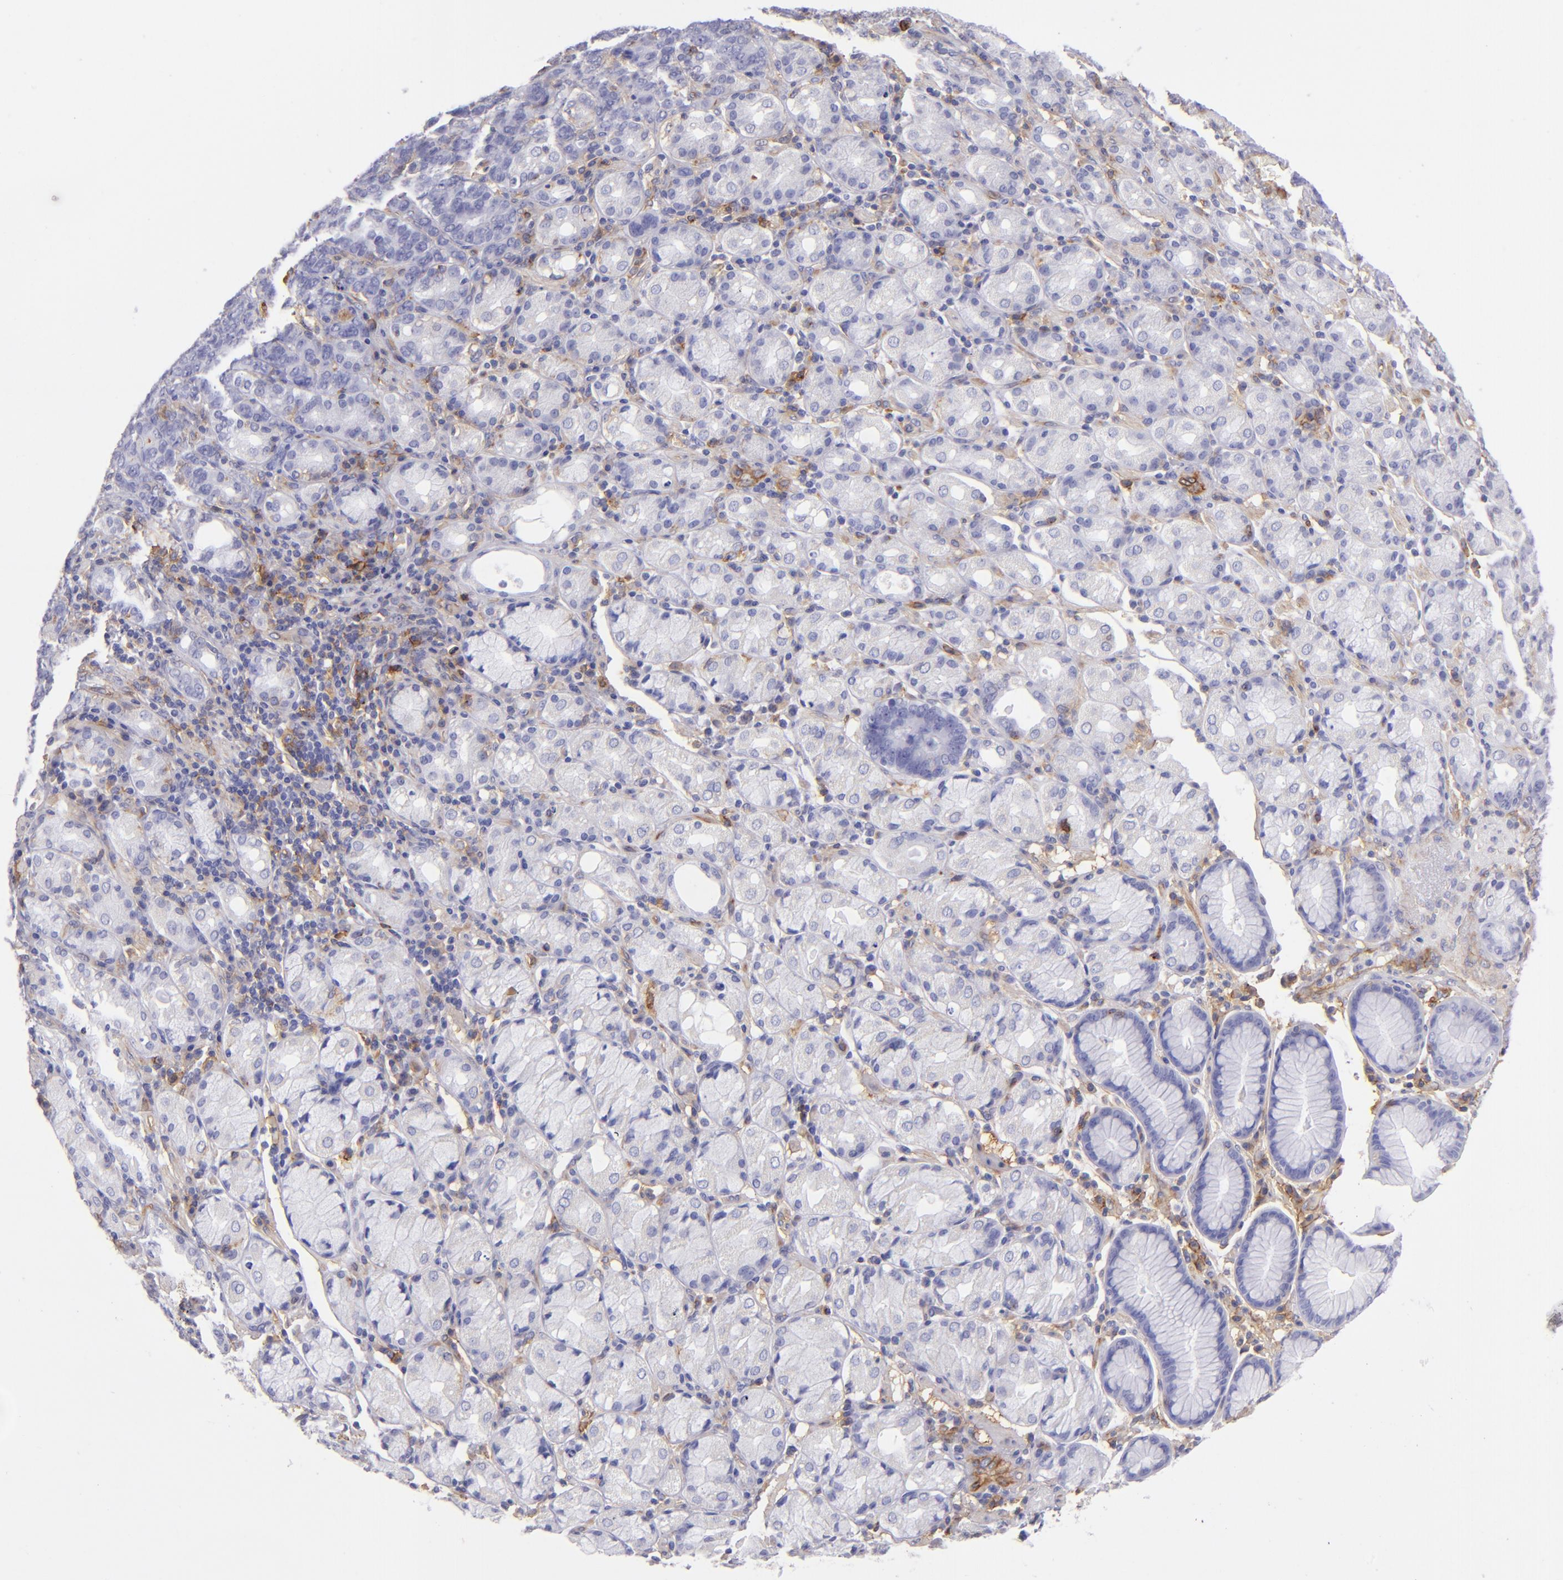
{"staining": {"intensity": "negative", "quantity": "none", "location": "none"}, "tissue": "stomach cancer", "cell_type": "Tumor cells", "image_type": "cancer", "snomed": [{"axis": "morphology", "description": "Adenocarcinoma, NOS"}, {"axis": "topography", "description": "Stomach, upper"}], "caption": "Immunohistochemistry (IHC) micrograph of human stomach cancer (adenocarcinoma) stained for a protein (brown), which exhibits no expression in tumor cells.", "gene": "ENTPD1", "patient": {"sex": "male", "age": 71}}